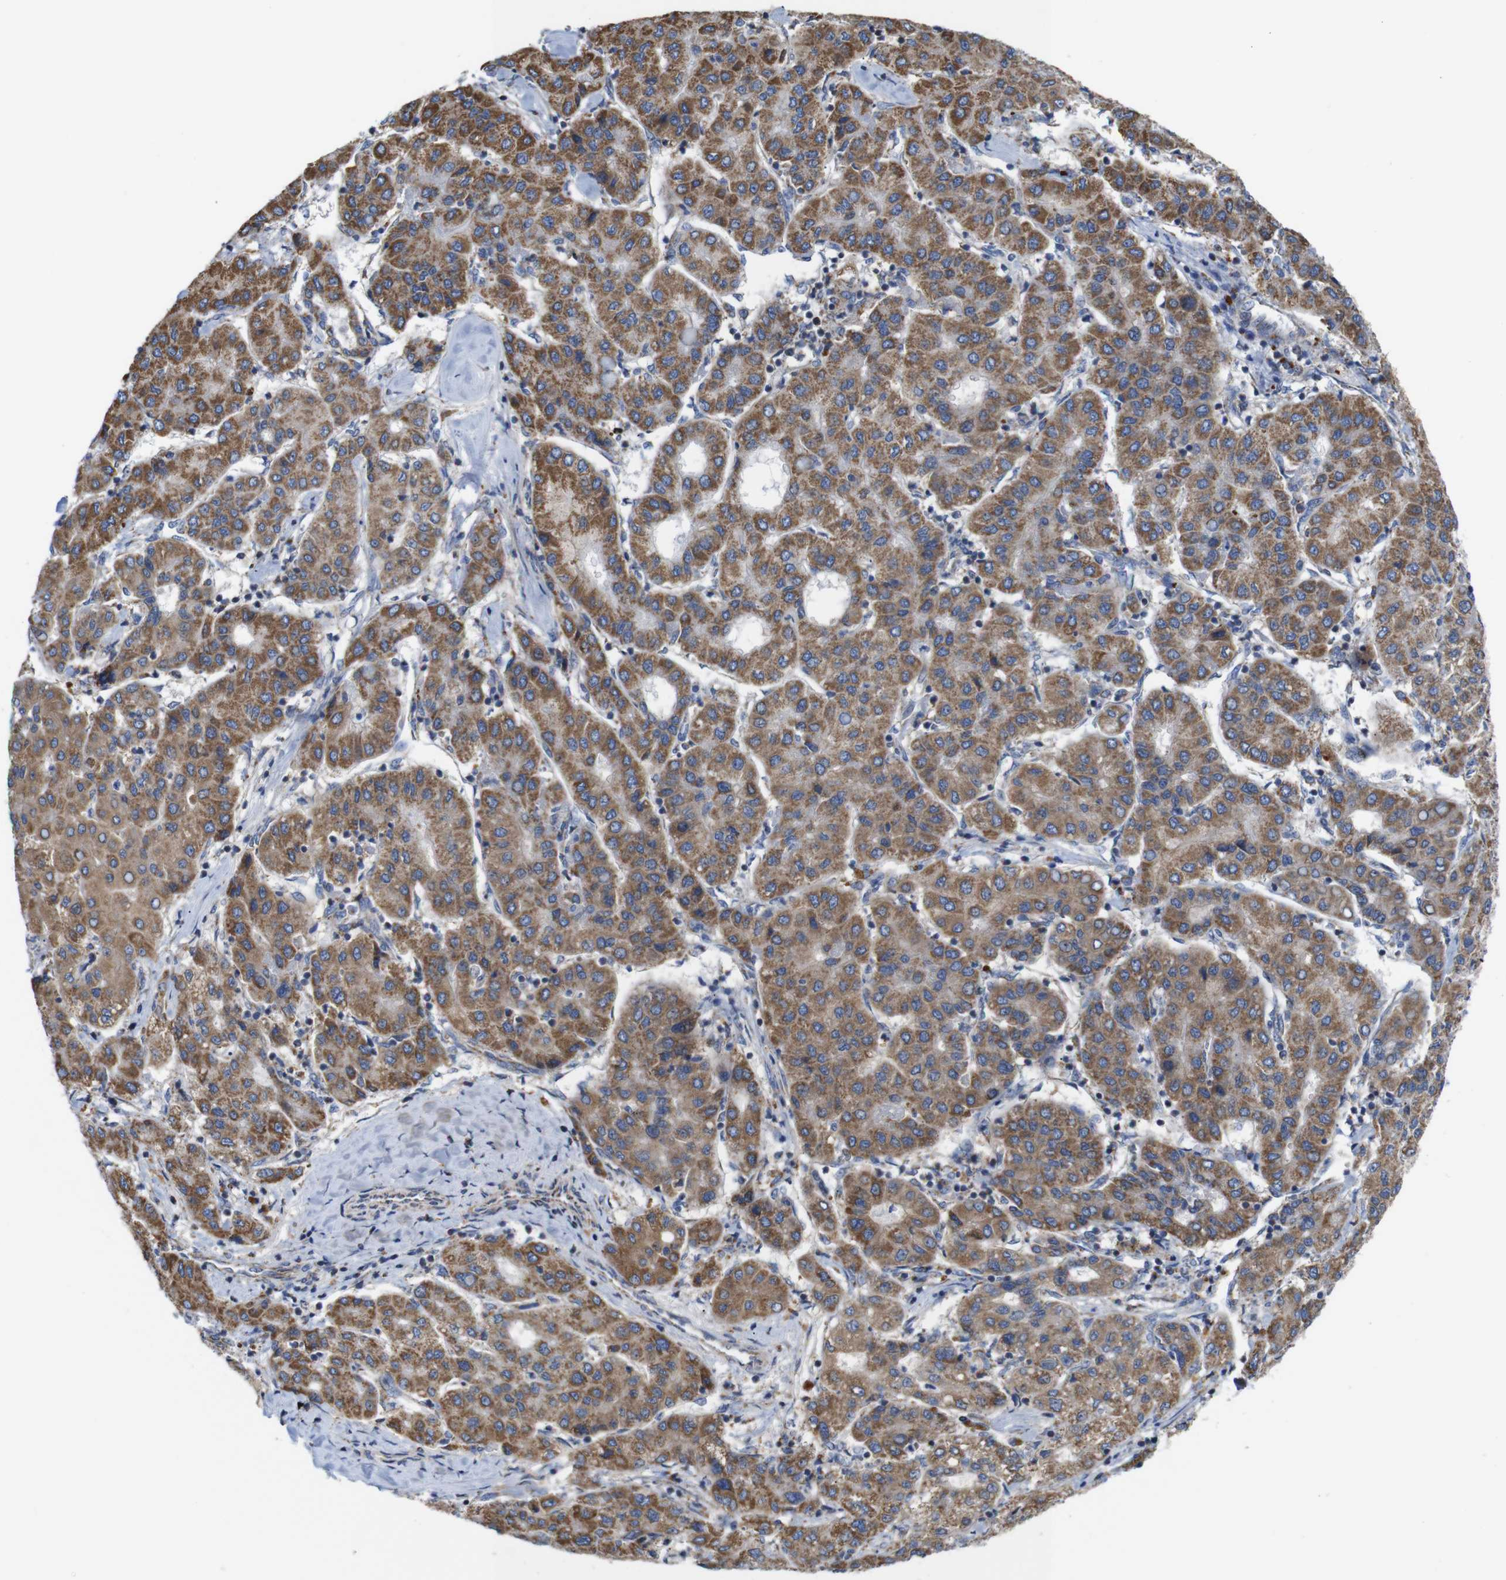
{"staining": {"intensity": "moderate", "quantity": ">75%", "location": "cytoplasmic/membranous"}, "tissue": "liver cancer", "cell_type": "Tumor cells", "image_type": "cancer", "snomed": [{"axis": "morphology", "description": "Carcinoma, Hepatocellular, NOS"}, {"axis": "topography", "description": "Liver"}], "caption": "A medium amount of moderate cytoplasmic/membranous positivity is appreciated in about >75% of tumor cells in liver cancer (hepatocellular carcinoma) tissue.", "gene": "FAM171B", "patient": {"sex": "male", "age": 65}}